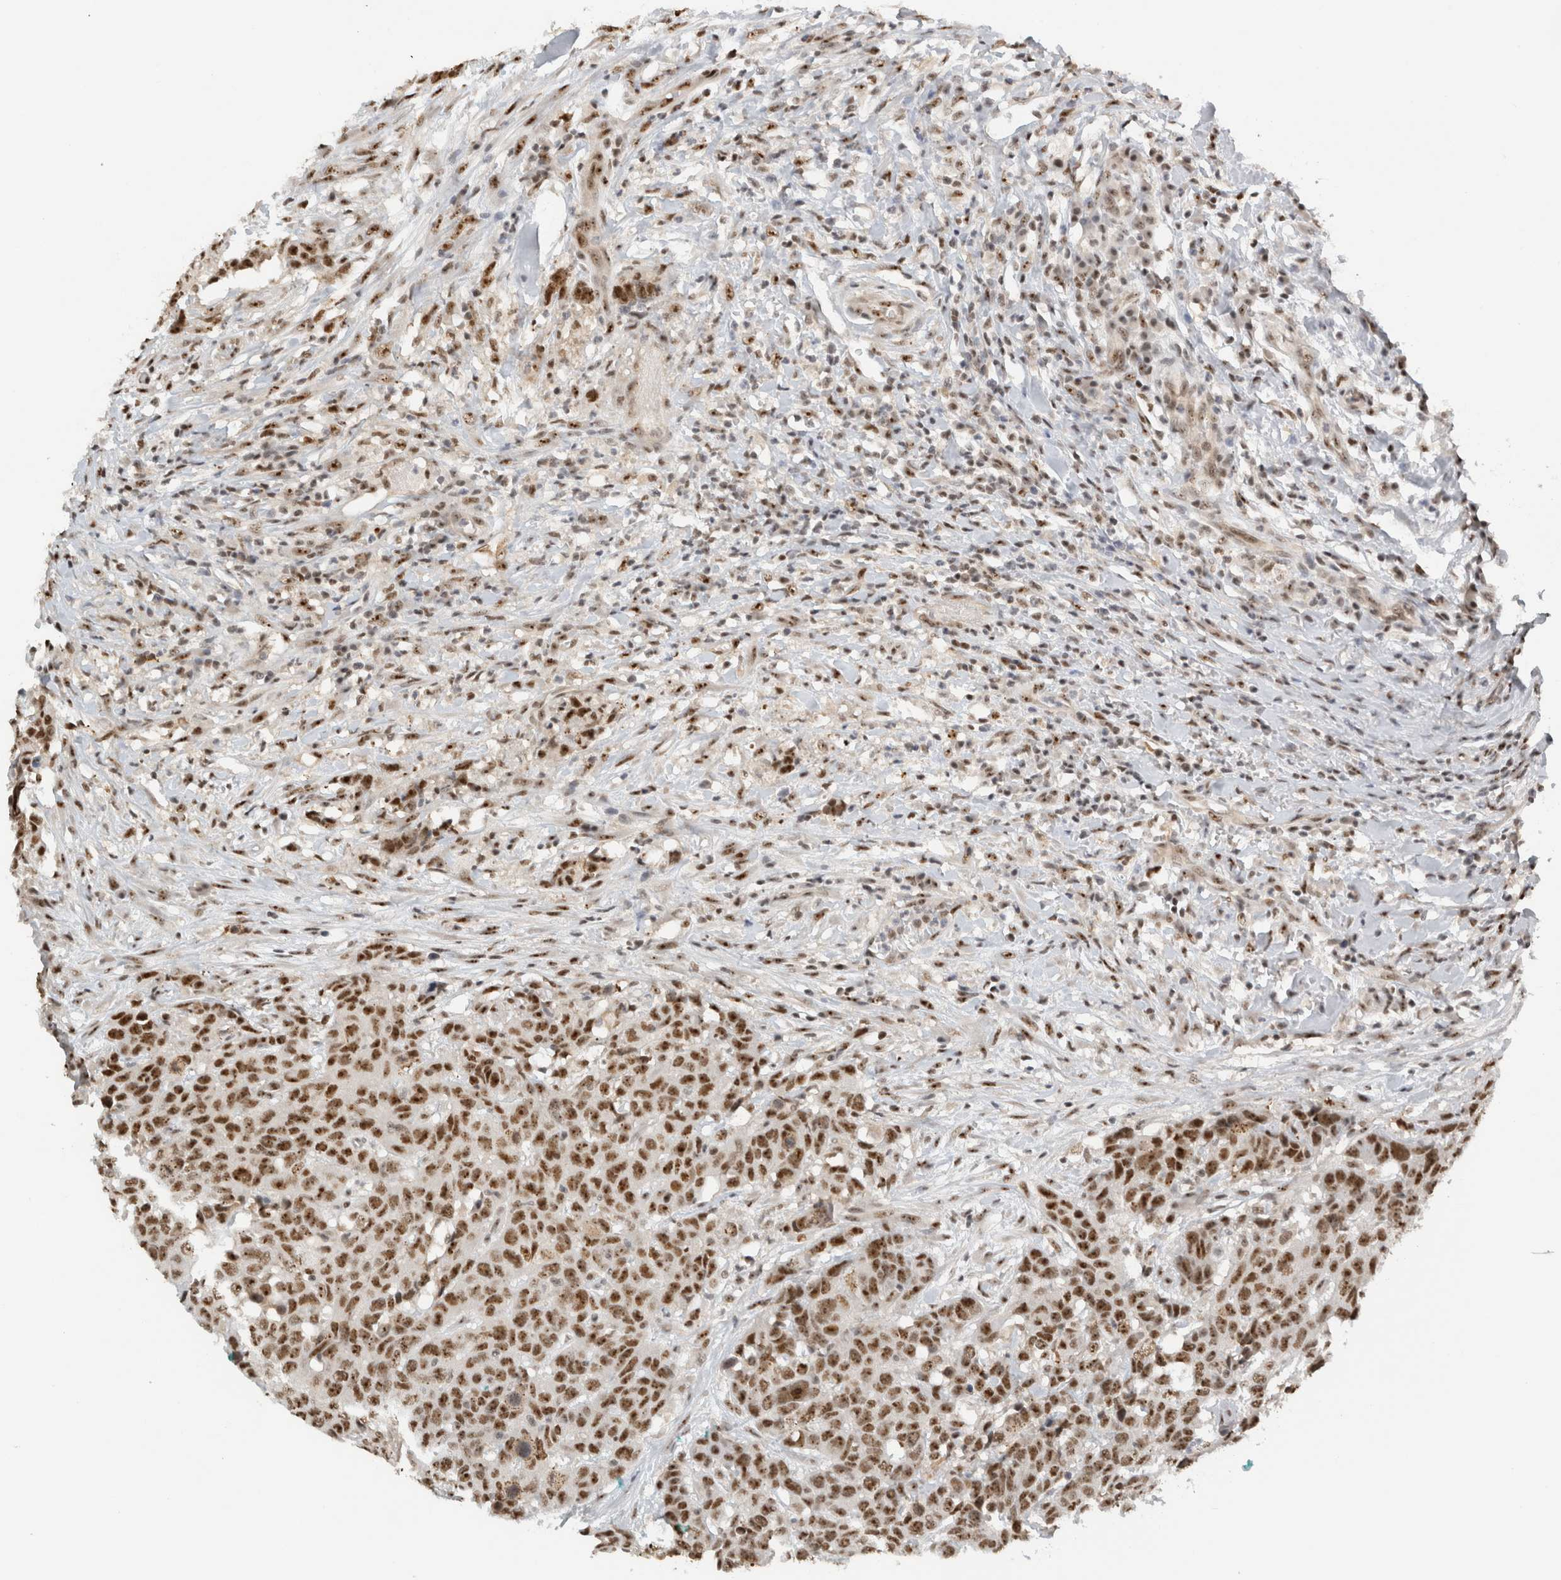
{"staining": {"intensity": "moderate", "quantity": ">75%", "location": "nuclear"}, "tissue": "head and neck cancer", "cell_type": "Tumor cells", "image_type": "cancer", "snomed": [{"axis": "morphology", "description": "Squamous cell carcinoma, NOS"}, {"axis": "topography", "description": "Head-Neck"}], "caption": "This is an image of IHC staining of head and neck cancer (squamous cell carcinoma), which shows moderate staining in the nuclear of tumor cells.", "gene": "EBNA1BP2", "patient": {"sex": "male", "age": 66}}